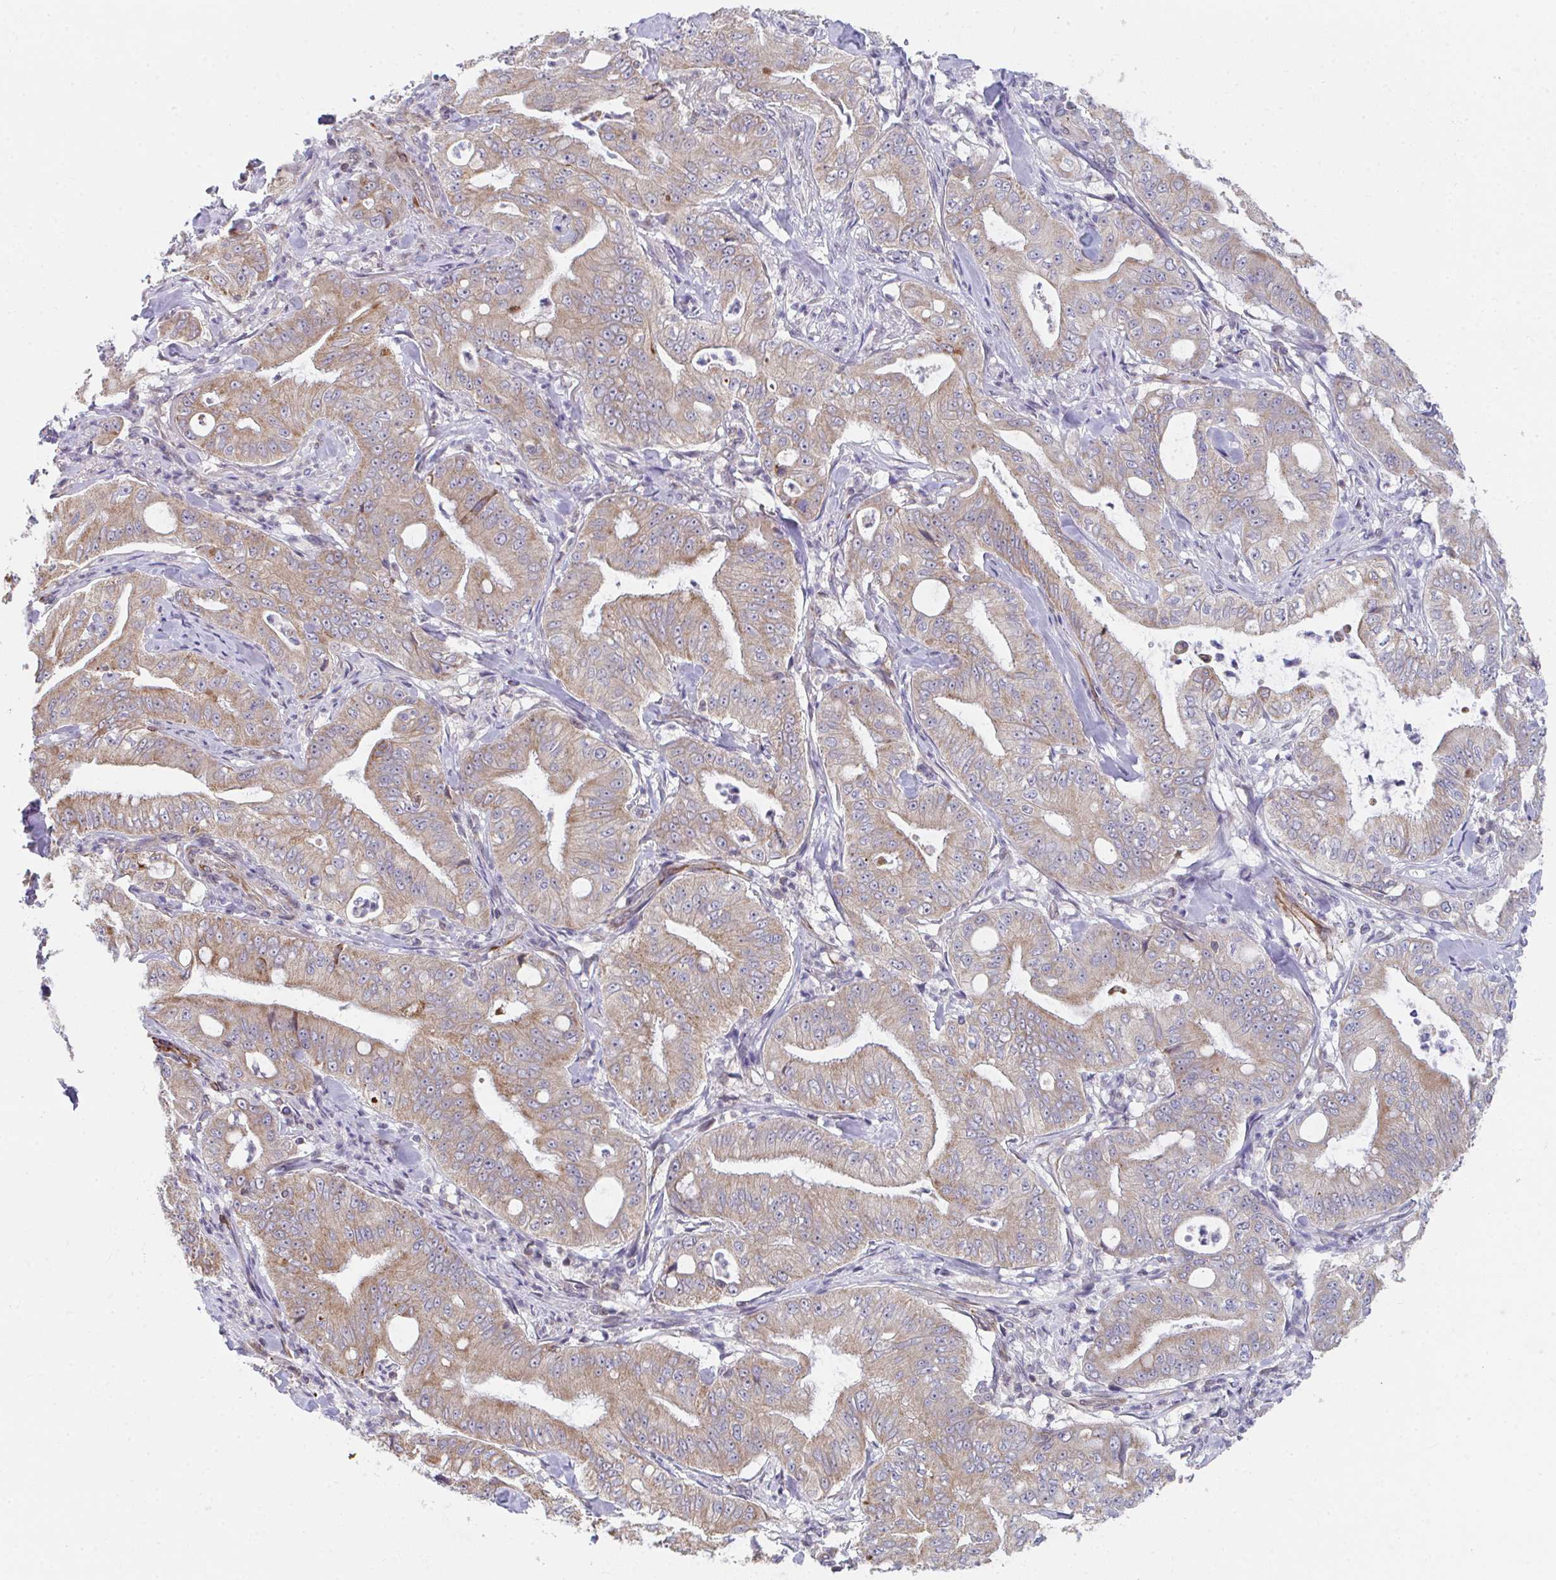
{"staining": {"intensity": "moderate", "quantity": ">75%", "location": "cytoplasmic/membranous"}, "tissue": "pancreatic cancer", "cell_type": "Tumor cells", "image_type": "cancer", "snomed": [{"axis": "morphology", "description": "Adenocarcinoma, NOS"}, {"axis": "topography", "description": "Pancreas"}], "caption": "Pancreatic cancer stained with DAB (3,3'-diaminobenzidine) immunohistochemistry (IHC) displays medium levels of moderate cytoplasmic/membranous expression in approximately >75% of tumor cells.", "gene": "EIF1AD", "patient": {"sex": "male", "age": 71}}